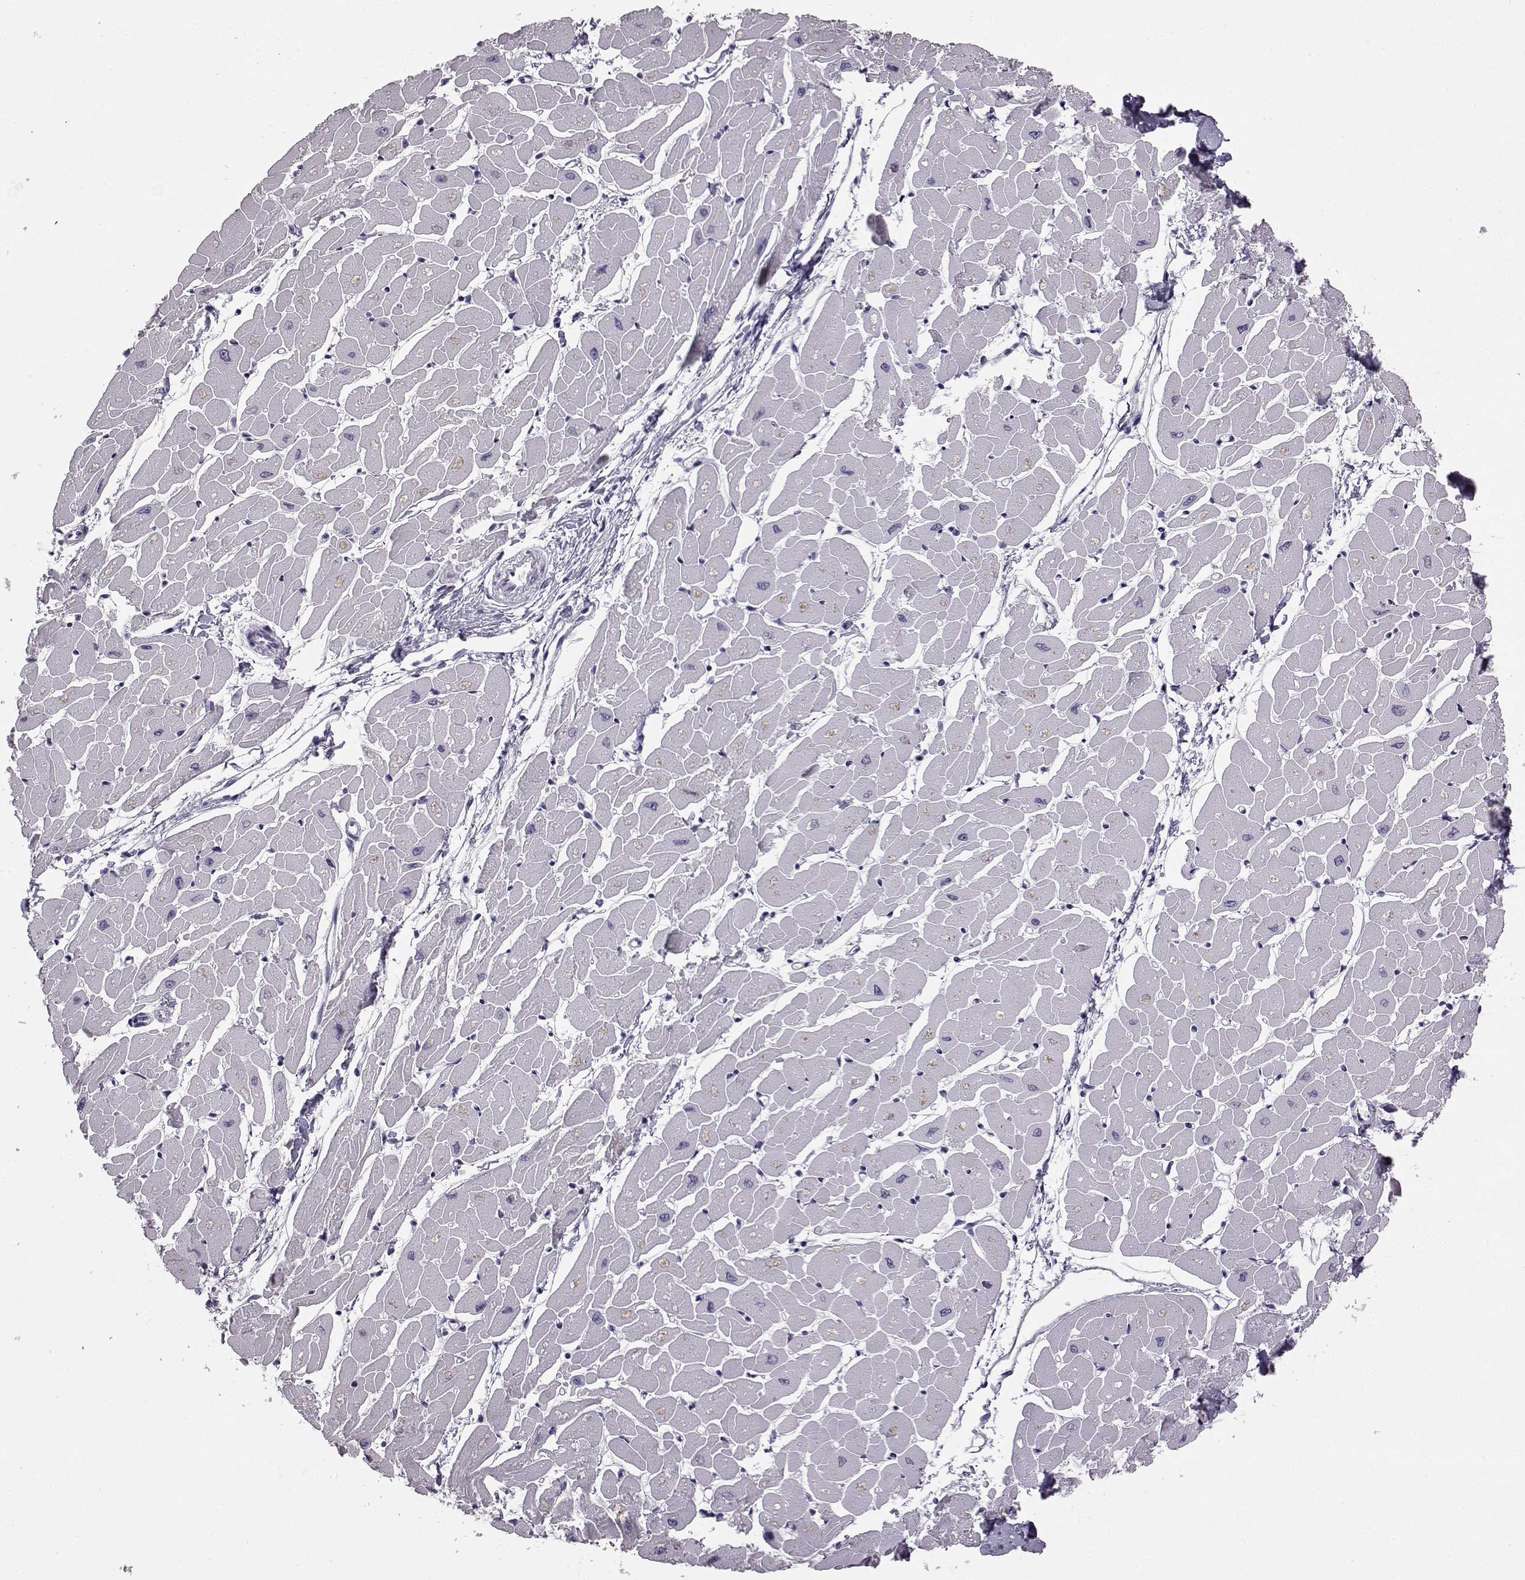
{"staining": {"intensity": "negative", "quantity": "none", "location": "none"}, "tissue": "heart muscle", "cell_type": "Cardiomyocytes", "image_type": "normal", "snomed": [{"axis": "morphology", "description": "Normal tissue, NOS"}, {"axis": "topography", "description": "Heart"}], "caption": "This micrograph is of benign heart muscle stained with immunohistochemistry (IHC) to label a protein in brown with the nuclei are counter-stained blue. There is no expression in cardiomyocytes.", "gene": "ADGRG2", "patient": {"sex": "male", "age": 57}}